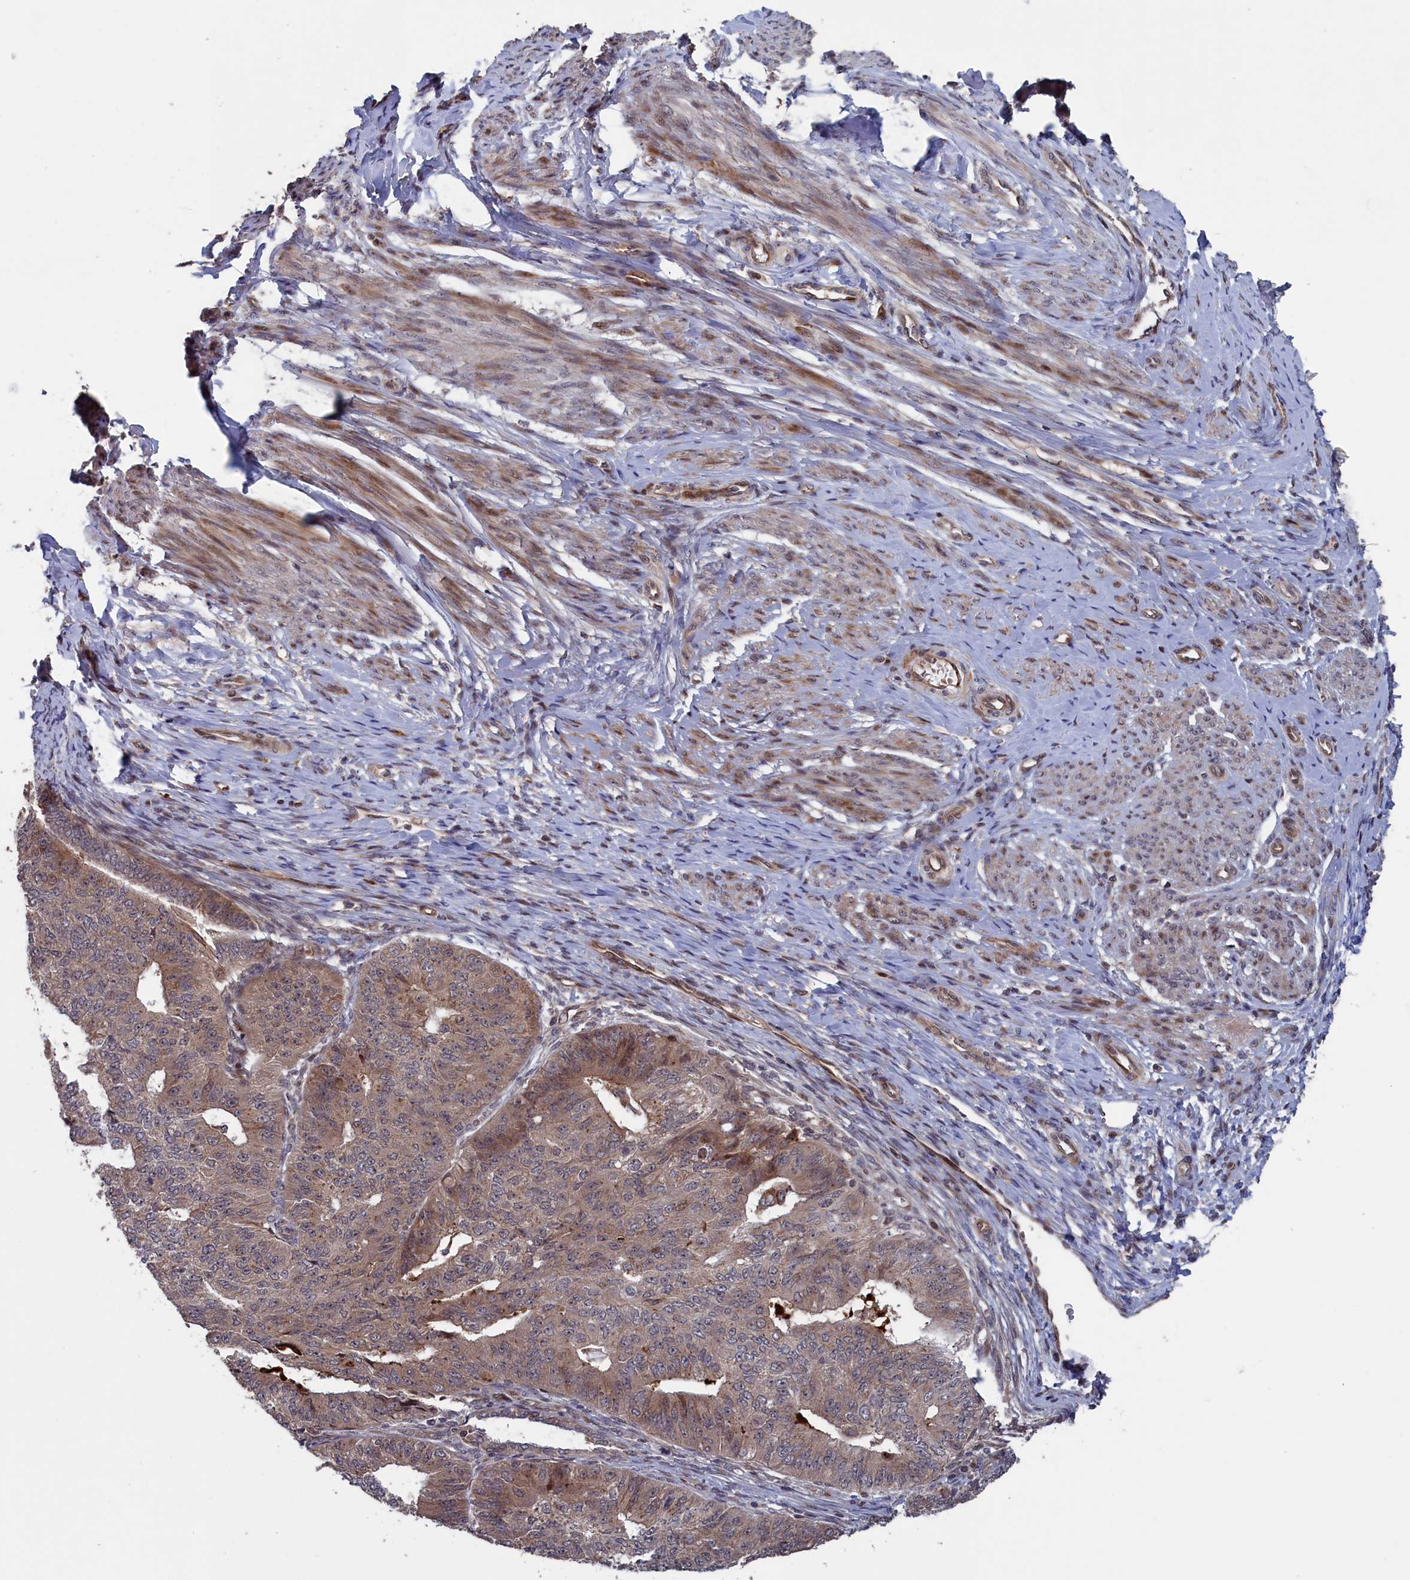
{"staining": {"intensity": "weak", "quantity": "25%-75%", "location": "cytoplasmic/membranous"}, "tissue": "endometrial cancer", "cell_type": "Tumor cells", "image_type": "cancer", "snomed": [{"axis": "morphology", "description": "Adenocarcinoma, NOS"}, {"axis": "topography", "description": "Endometrium"}], "caption": "Weak cytoplasmic/membranous expression for a protein is seen in about 25%-75% of tumor cells of endometrial adenocarcinoma using IHC.", "gene": "LSG1", "patient": {"sex": "female", "age": 32}}